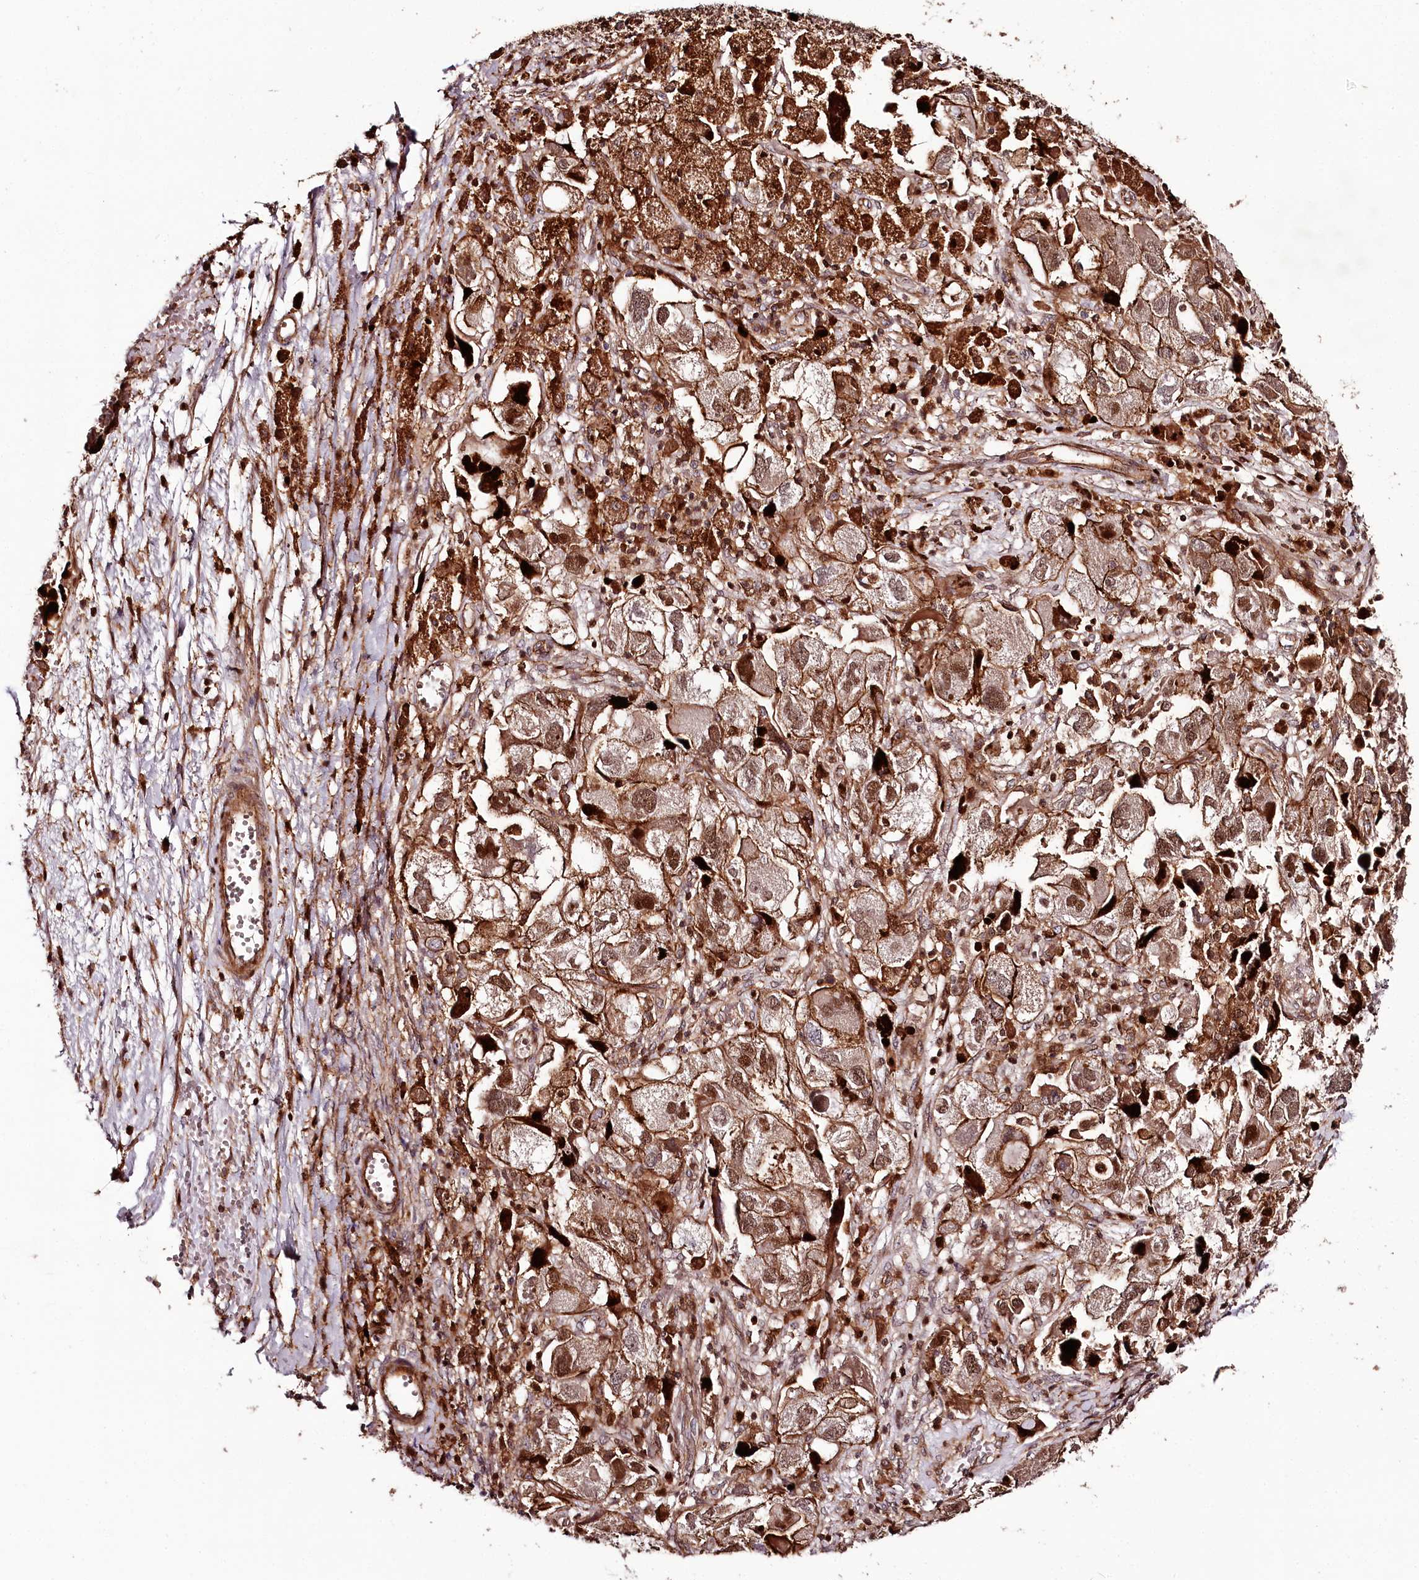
{"staining": {"intensity": "strong", "quantity": ">75%", "location": "cytoplasmic/membranous,nuclear"}, "tissue": "ovarian cancer", "cell_type": "Tumor cells", "image_type": "cancer", "snomed": [{"axis": "morphology", "description": "Carcinoma, NOS"}, {"axis": "morphology", "description": "Cystadenocarcinoma, serous, NOS"}, {"axis": "topography", "description": "Ovary"}], "caption": "Strong cytoplasmic/membranous and nuclear protein expression is present in approximately >75% of tumor cells in ovarian cancer (serous cystadenocarcinoma).", "gene": "KIF14", "patient": {"sex": "female", "age": 69}}